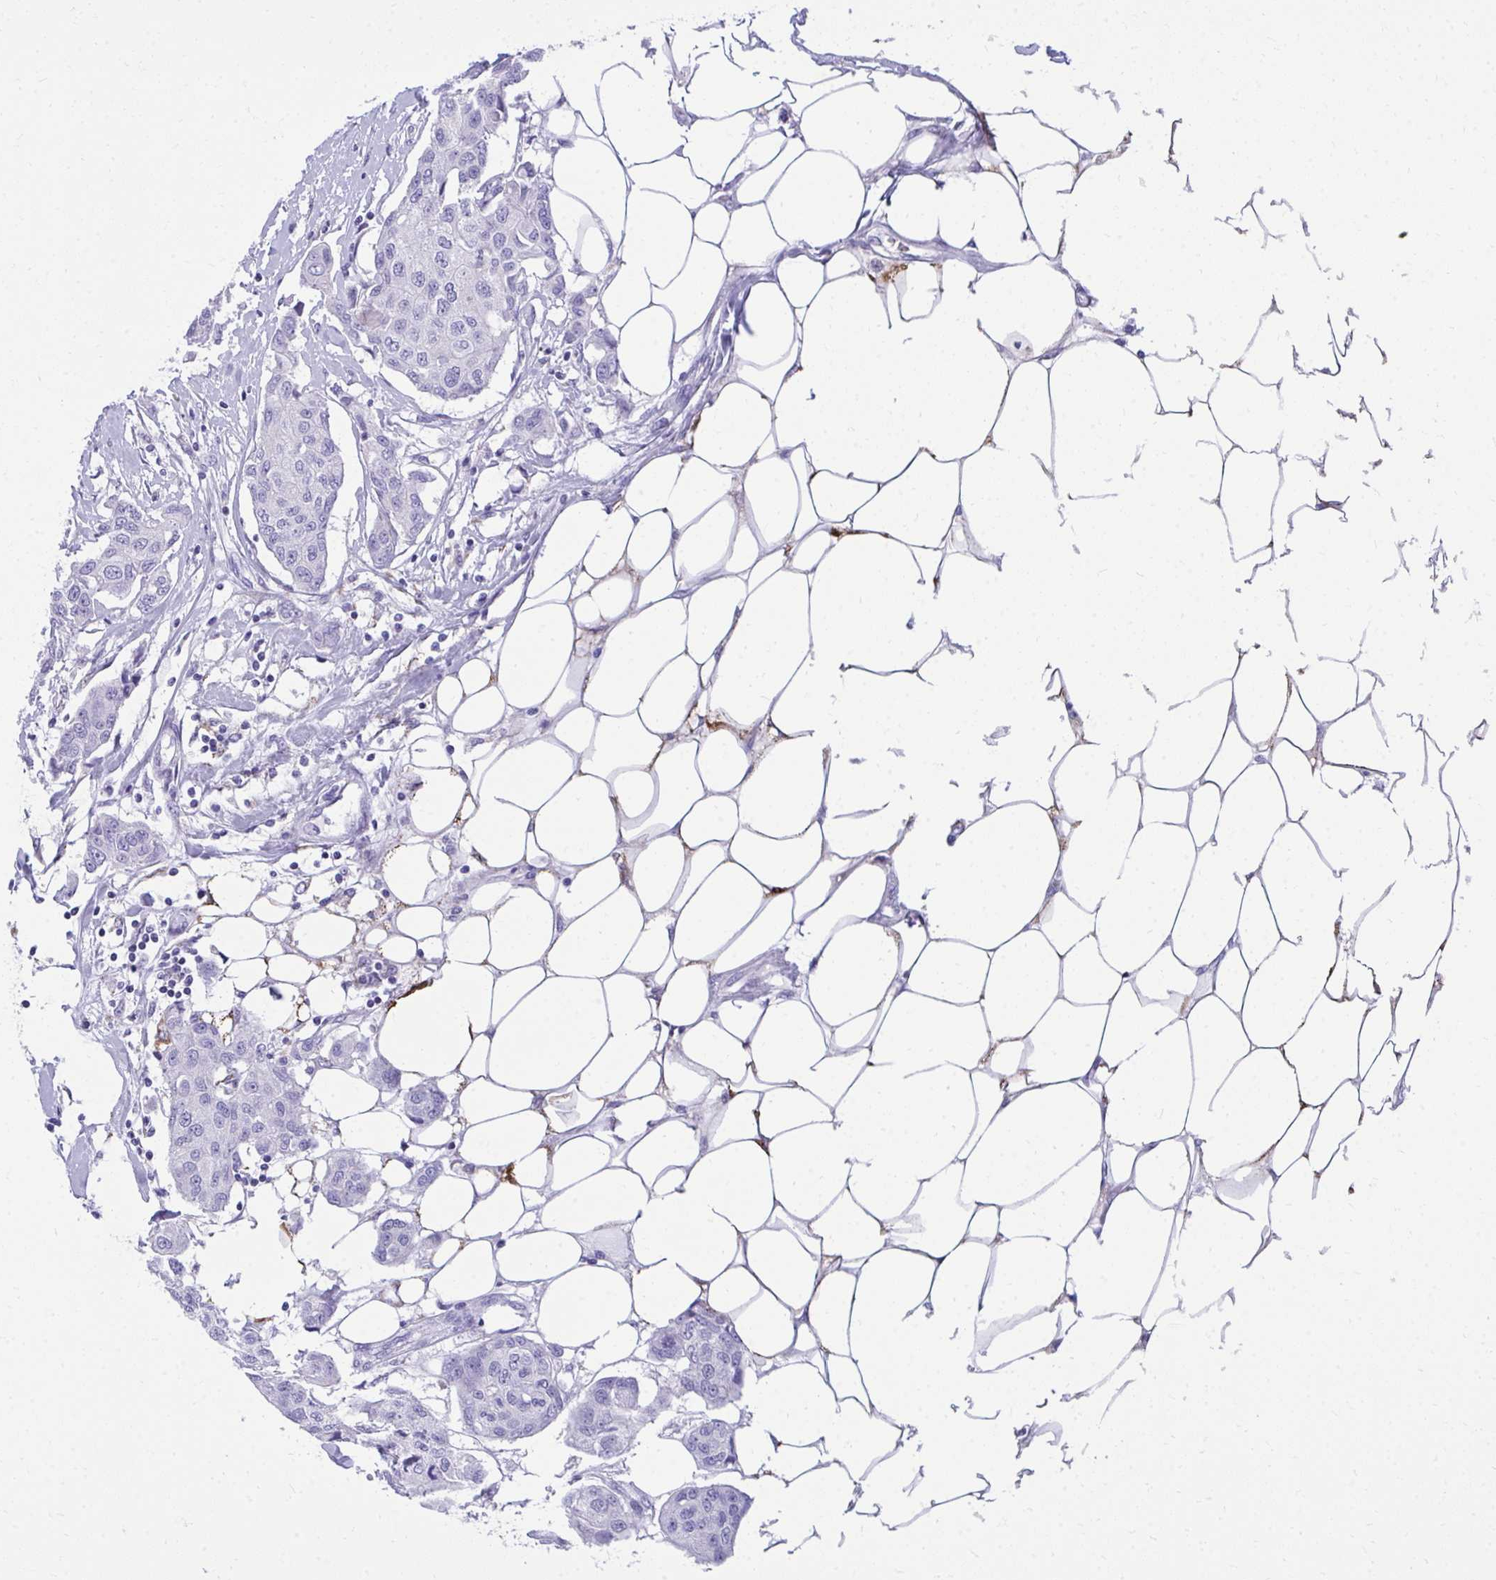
{"staining": {"intensity": "negative", "quantity": "none", "location": "none"}, "tissue": "breast cancer", "cell_type": "Tumor cells", "image_type": "cancer", "snomed": [{"axis": "morphology", "description": "Duct carcinoma"}, {"axis": "topography", "description": "Breast"}, {"axis": "topography", "description": "Lymph node"}], "caption": "Histopathology image shows no protein positivity in tumor cells of intraductal carcinoma (breast) tissue. The staining is performed using DAB brown chromogen with nuclei counter-stained in using hematoxylin.", "gene": "AIG1", "patient": {"sex": "female", "age": 80}}